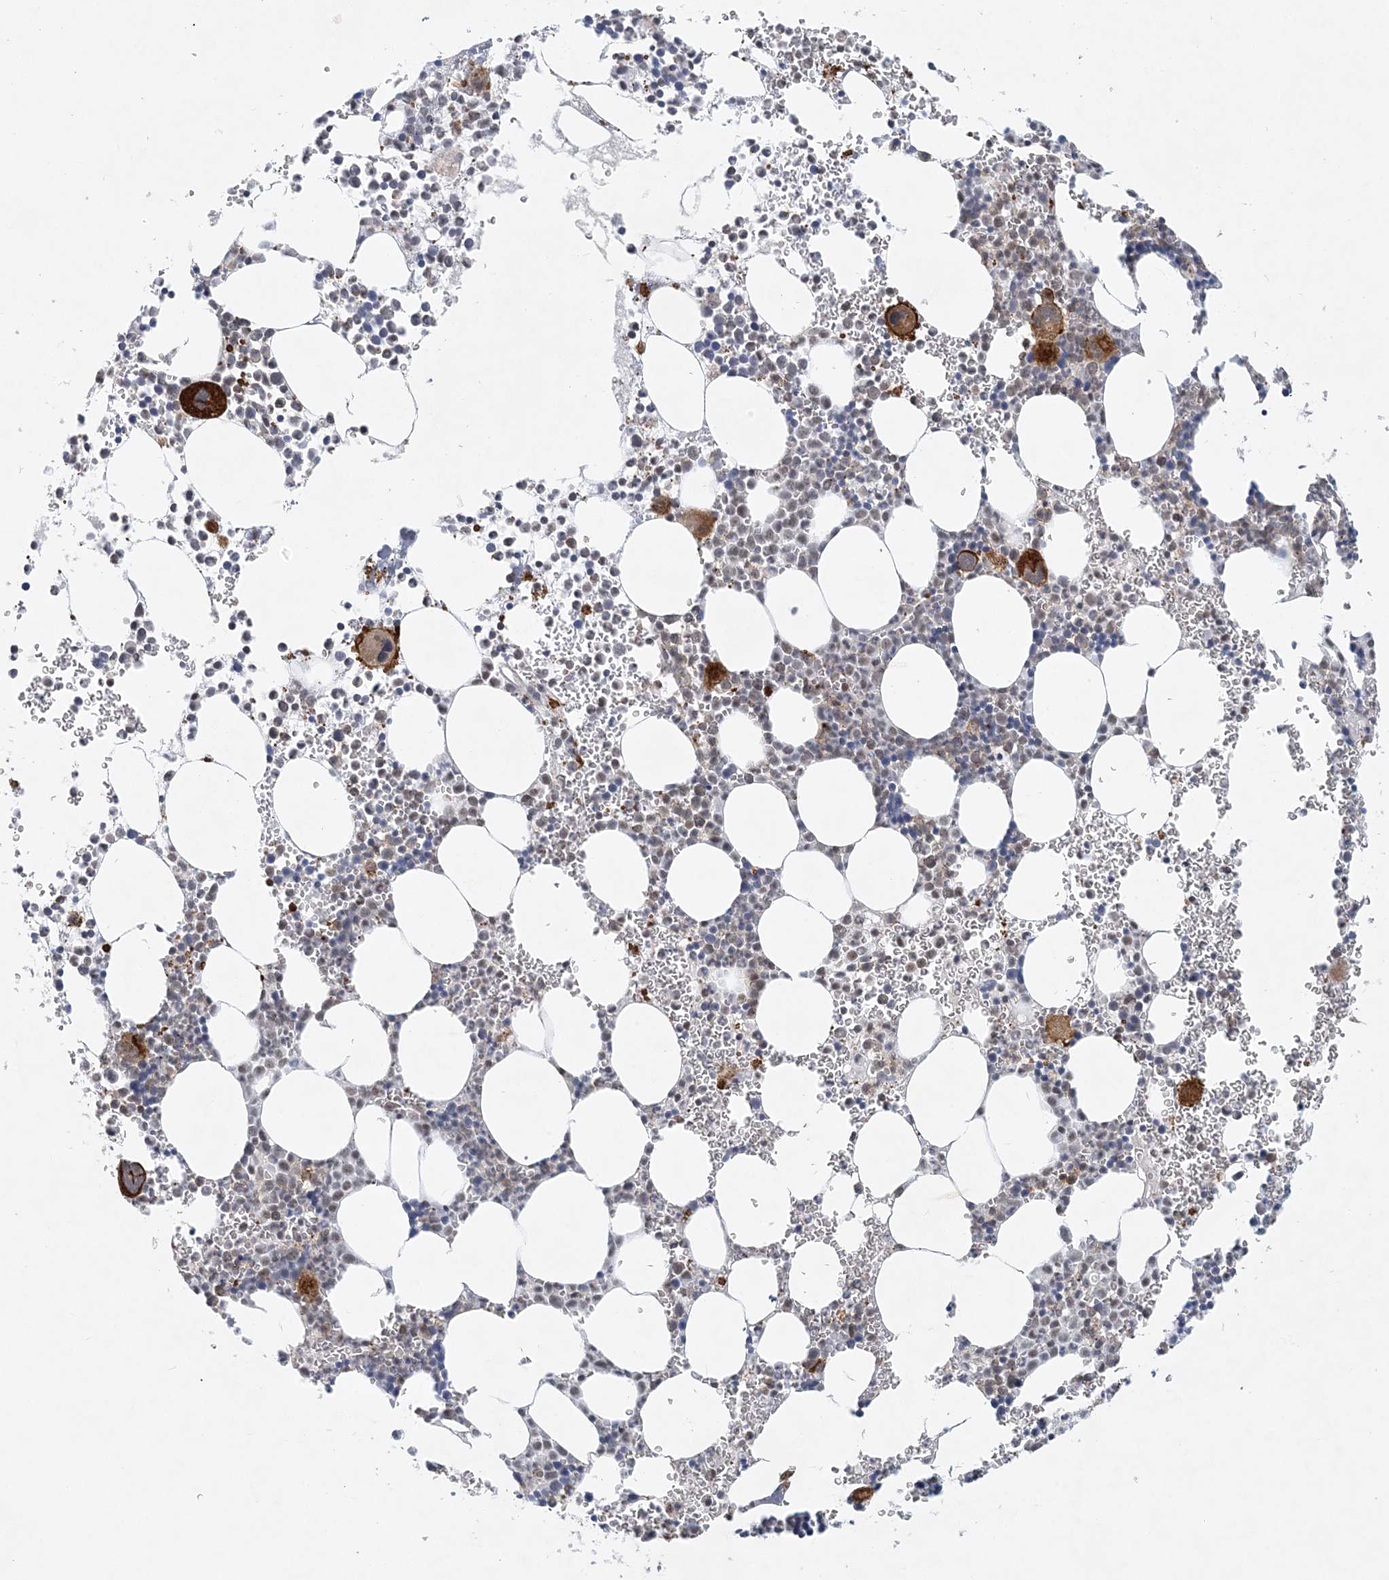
{"staining": {"intensity": "strong", "quantity": "<25%", "location": "cytoplasmic/membranous"}, "tissue": "bone marrow", "cell_type": "Hematopoietic cells", "image_type": "normal", "snomed": [{"axis": "morphology", "description": "Normal tissue, NOS"}, {"axis": "topography", "description": "Bone marrow"}], "caption": "Protein staining of unremarkable bone marrow displays strong cytoplasmic/membranous expression in about <25% of hematopoietic cells. (DAB (3,3'-diaminobenzidine) IHC with brightfield microscopy, high magnification).", "gene": "KMT2D", "patient": {"sex": "female", "age": 78}}